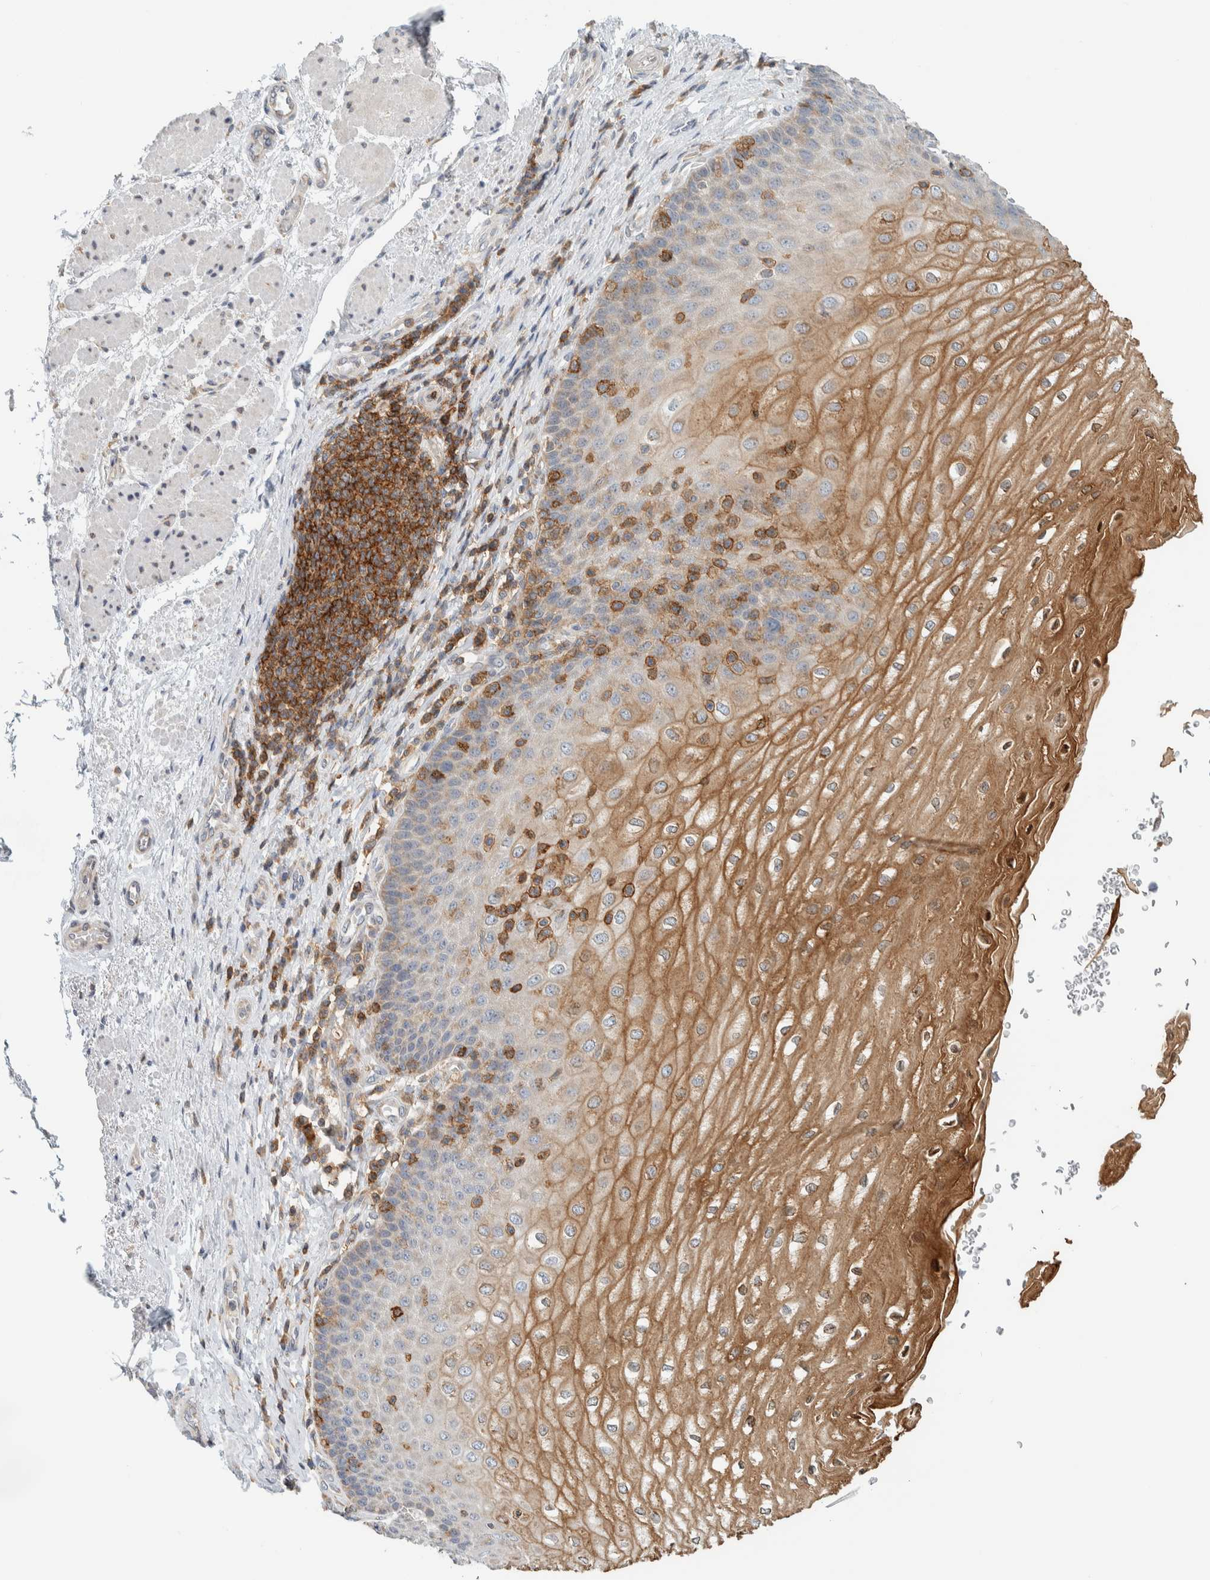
{"staining": {"intensity": "moderate", "quantity": "25%-75%", "location": "cytoplasmic/membranous"}, "tissue": "esophagus", "cell_type": "Squamous epithelial cells", "image_type": "normal", "snomed": [{"axis": "morphology", "description": "Normal tissue, NOS"}, {"axis": "topography", "description": "Esophagus"}], "caption": "A photomicrograph of esophagus stained for a protein shows moderate cytoplasmic/membranous brown staining in squamous epithelial cells. The protein is shown in brown color, while the nuclei are stained blue.", "gene": "CCDC57", "patient": {"sex": "male", "age": 54}}